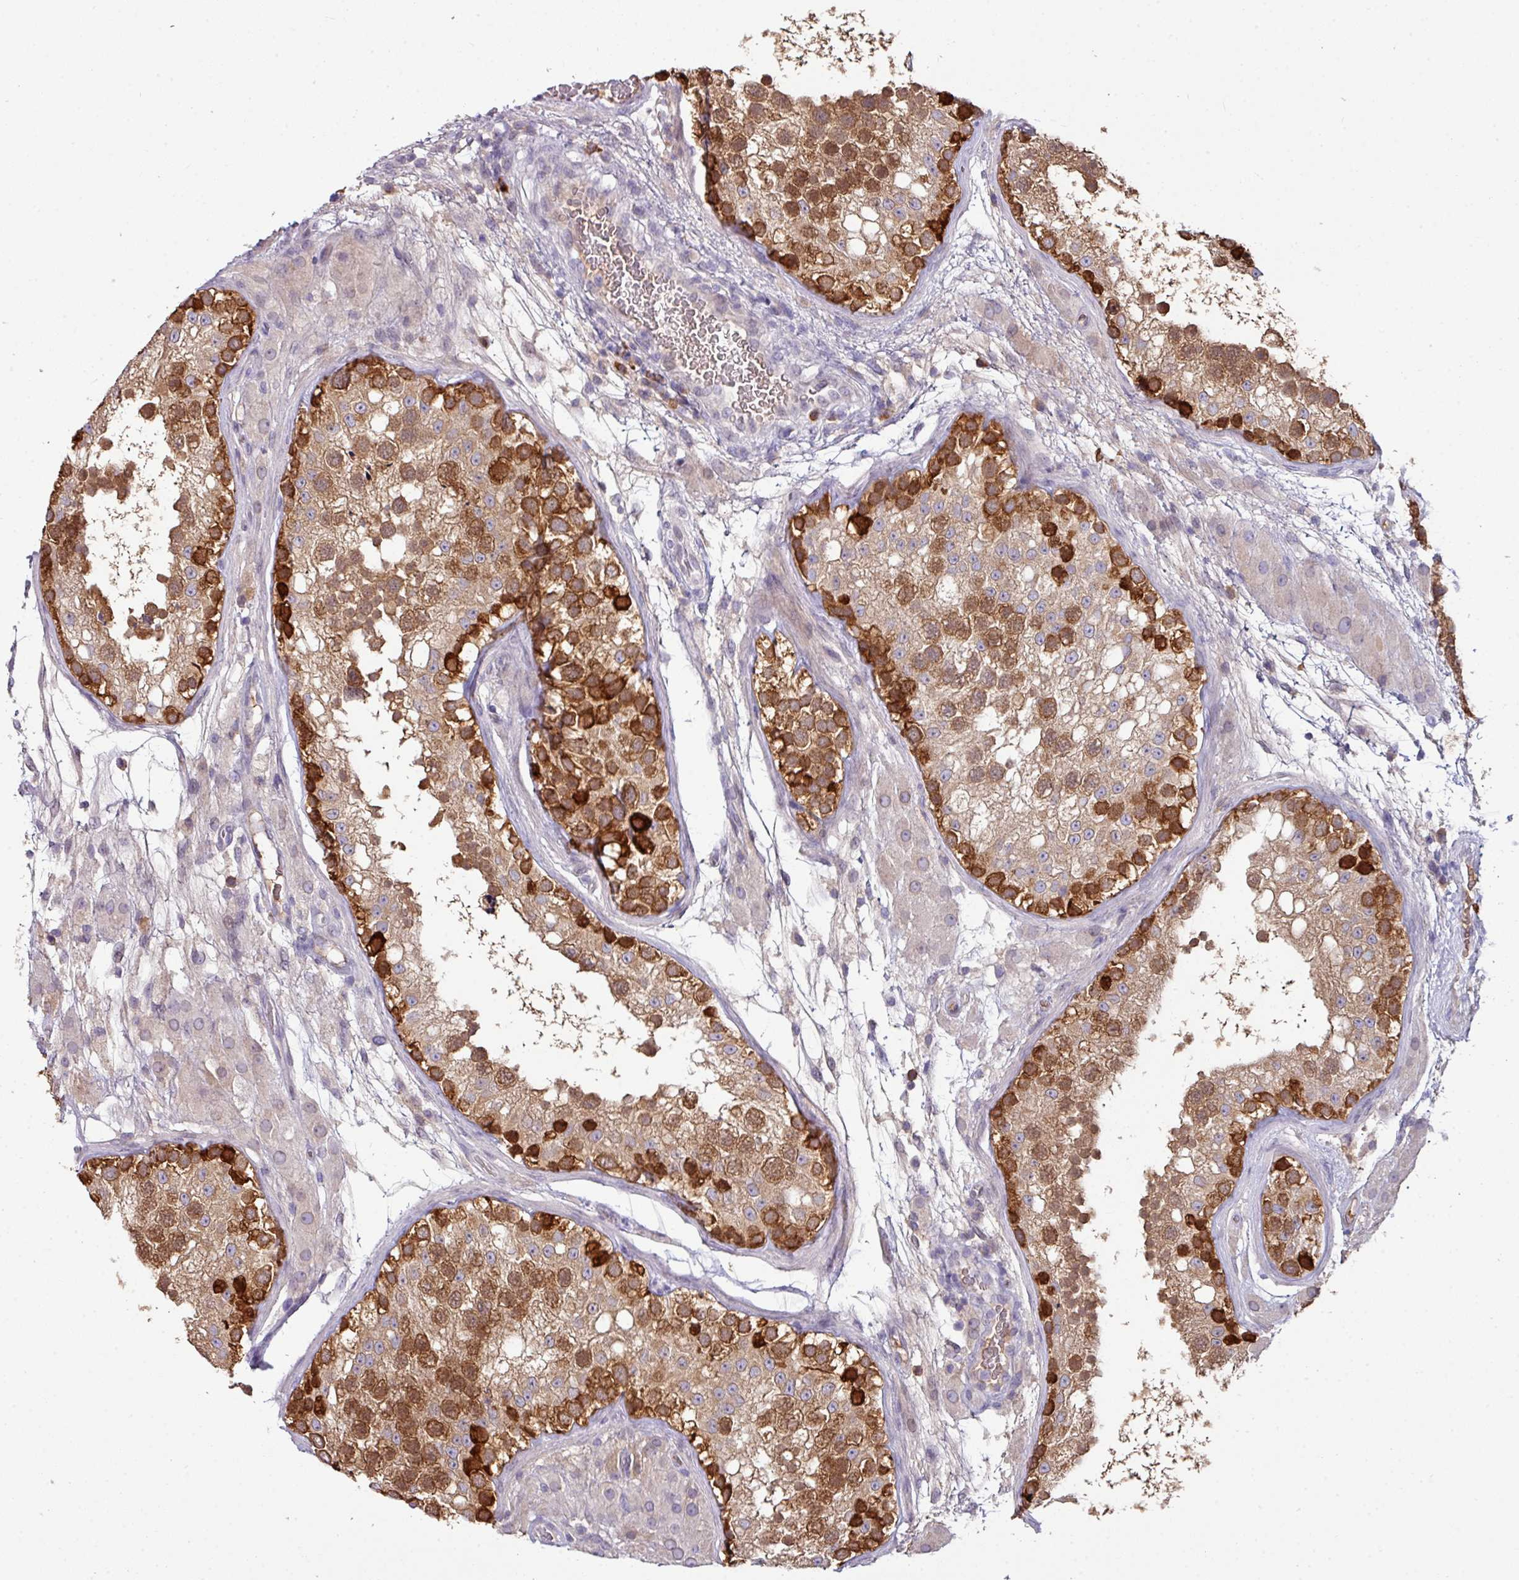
{"staining": {"intensity": "strong", "quantity": "25%-75%", "location": "cytoplasmic/membranous"}, "tissue": "testis", "cell_type": "Cells in seminiferous ducts", "image_type": "normal", "snomed": [{"axis": "morphology", "description": "Normal tissue, NOS"}, {"axis": "topography", "description": "Testis"}], "caption": "This photomicrograph reveals immunohistochemistry staining of normal testis, with high strong cytoplasmic/membranous expression in approximately 25%-75% of cells in seminiferous ducts.", "gene": "SLAMF6", "patient": {"sex": "male", "age": 26}}